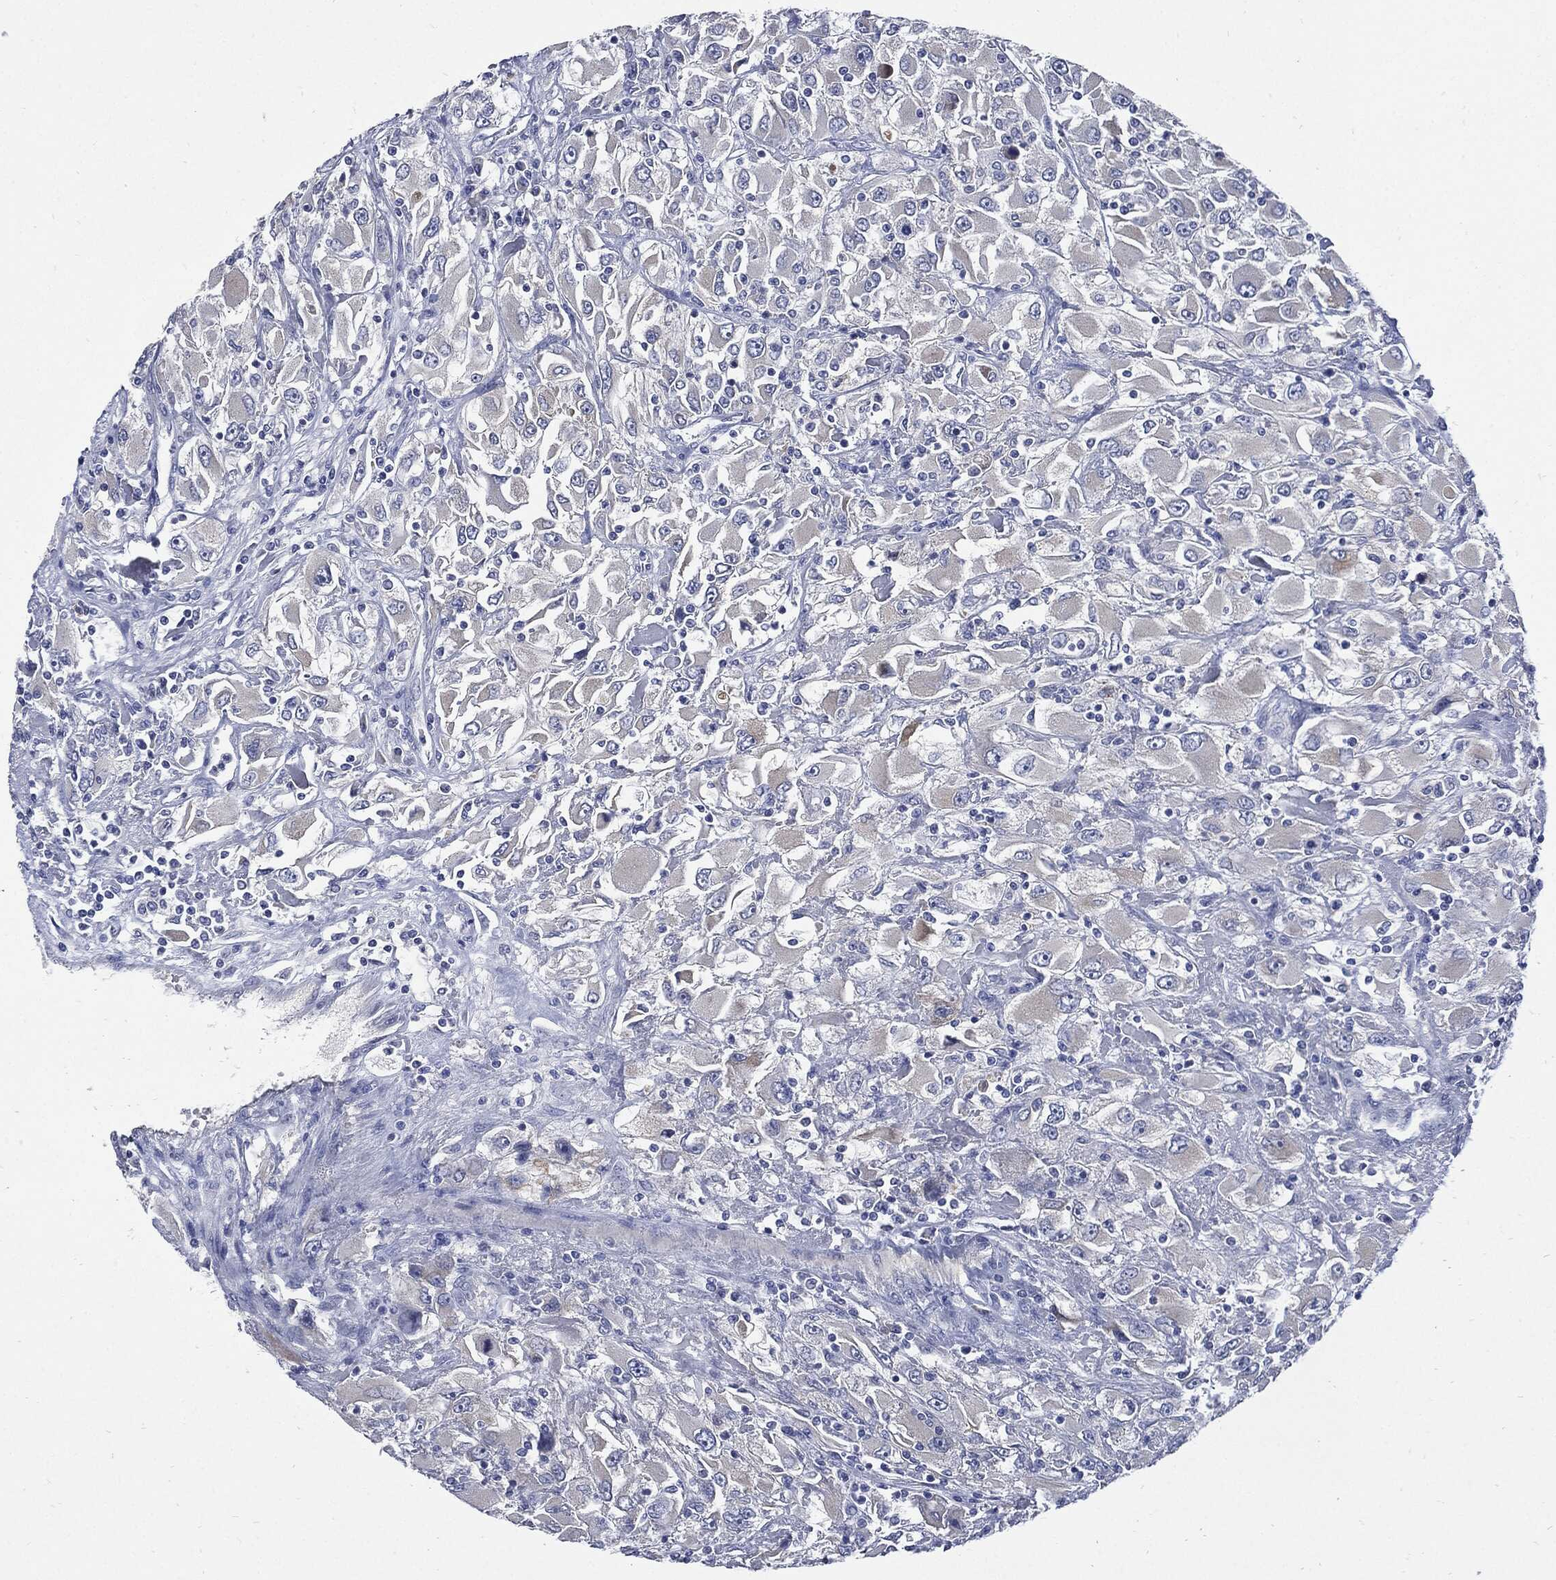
{"staining": {"intensity": "negative", "quantity": "none", "location": "none"}, "tissue": "renal cancer", "cell_type": "Tumor cells", "image_type": "cancer", "snomed": [{"axis": "morphology", "description": "Adenocarcinoma, NOS"}, {"axis": "topography", "description": "Kidney"}], "caption": "The micrograph exhibits no staining of tumor cells in renal cancer (adenocarcinoma). (DAB IHC visualized using brightfield microscopy, high magnification).", "gene": "CPE", "patient": {"sex": "female", "age": 52}}